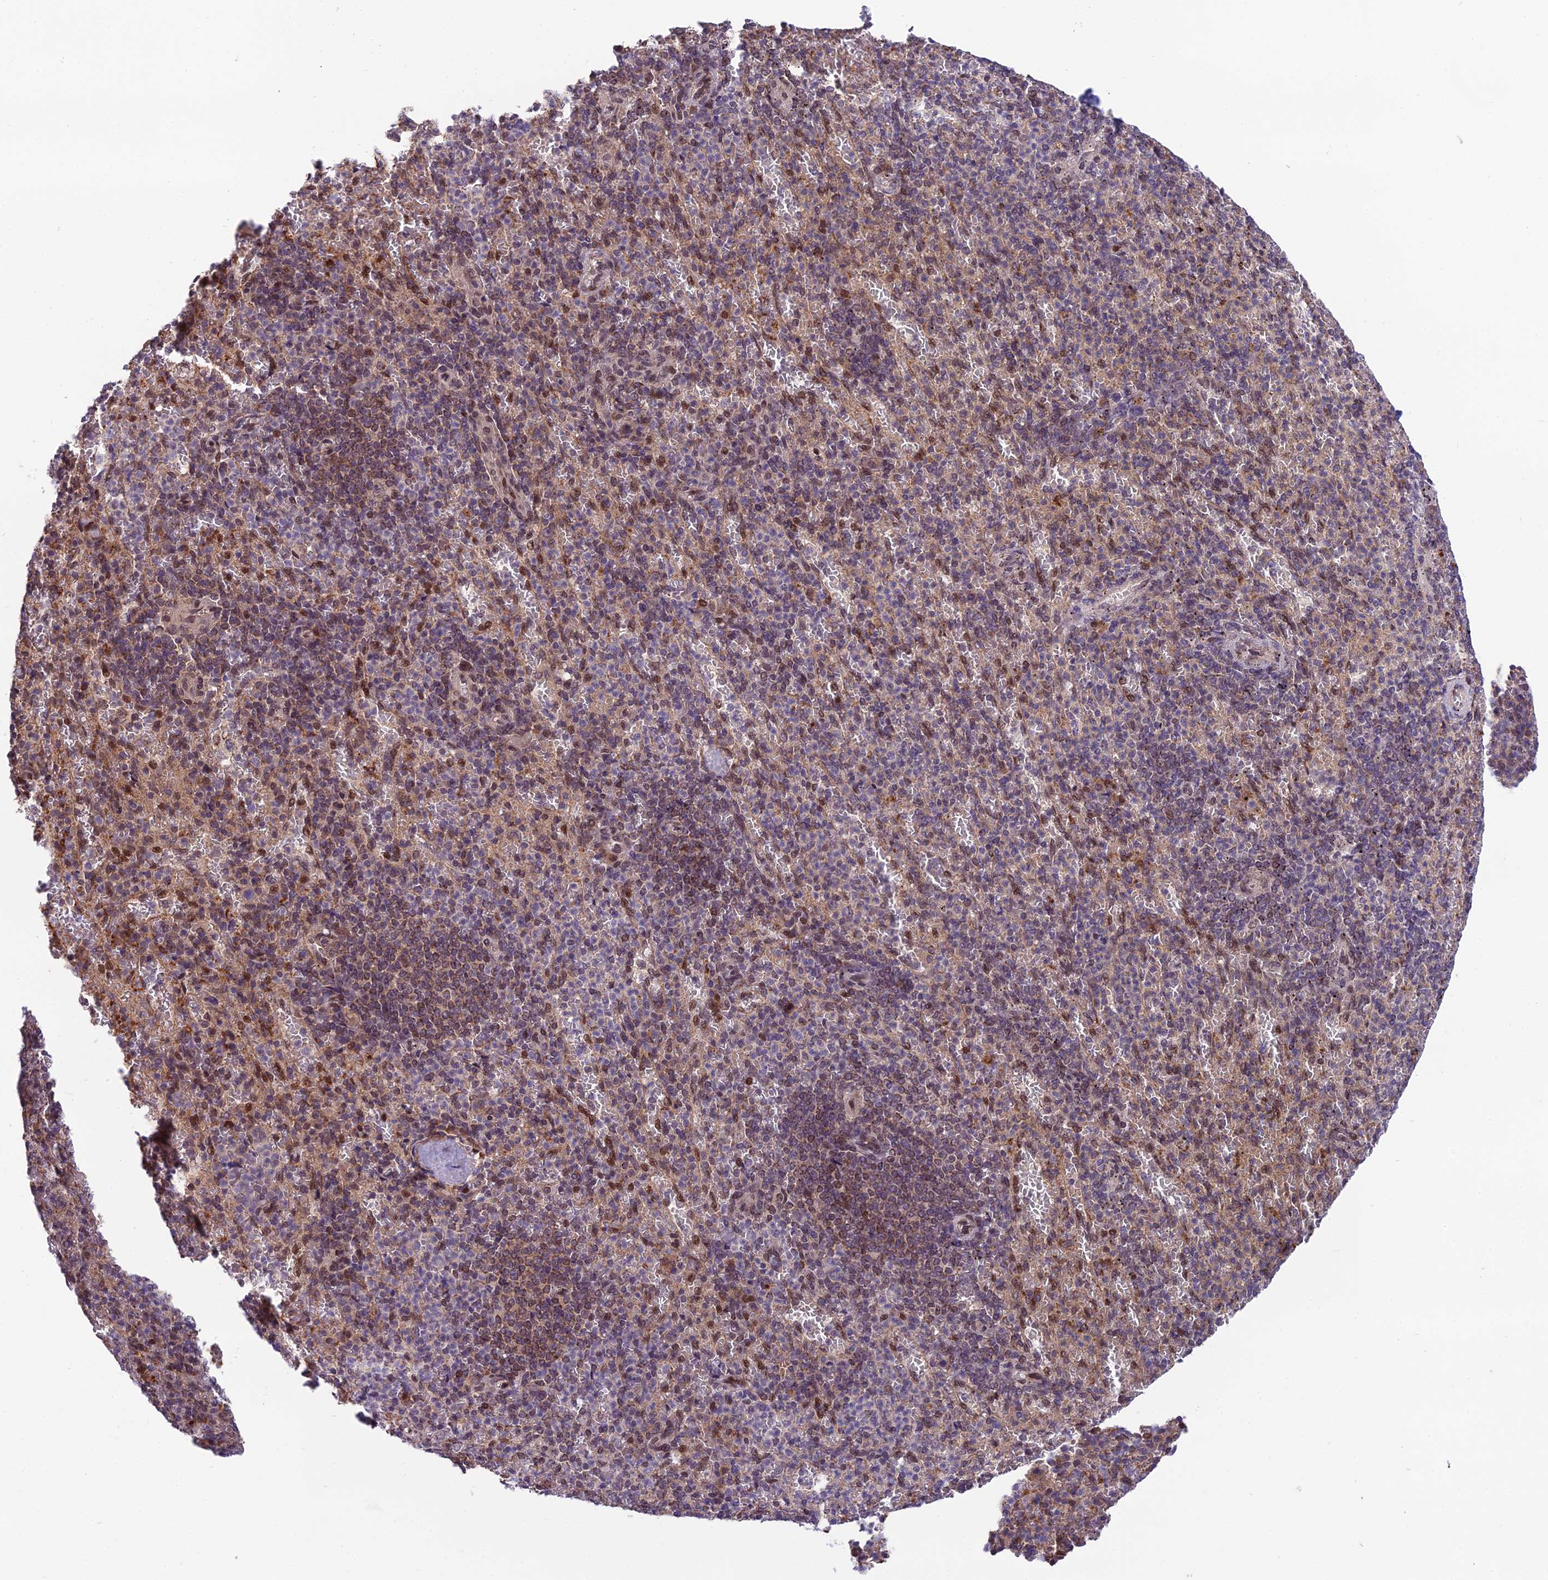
{"staining": {"intensity": "moderate", "quantity": "<25%", "location": "nuclear"}, "tissue": "spleen", "cell_type": "Cells in red pulp", "image_type": "normal", "snomed": [{"axis": "morphology", "description": "Normal tissue, NOS"}, {"axis": "topography", "description": "Spleen"}], "caption": "An IHC micrograph of benign tissue is shown. Protein staining in brown shows moderate nuclear positivity in spleen within cells in red pulp.", "gene": "CYP2R1", "patient": {"sex": "female", "age": 74}}